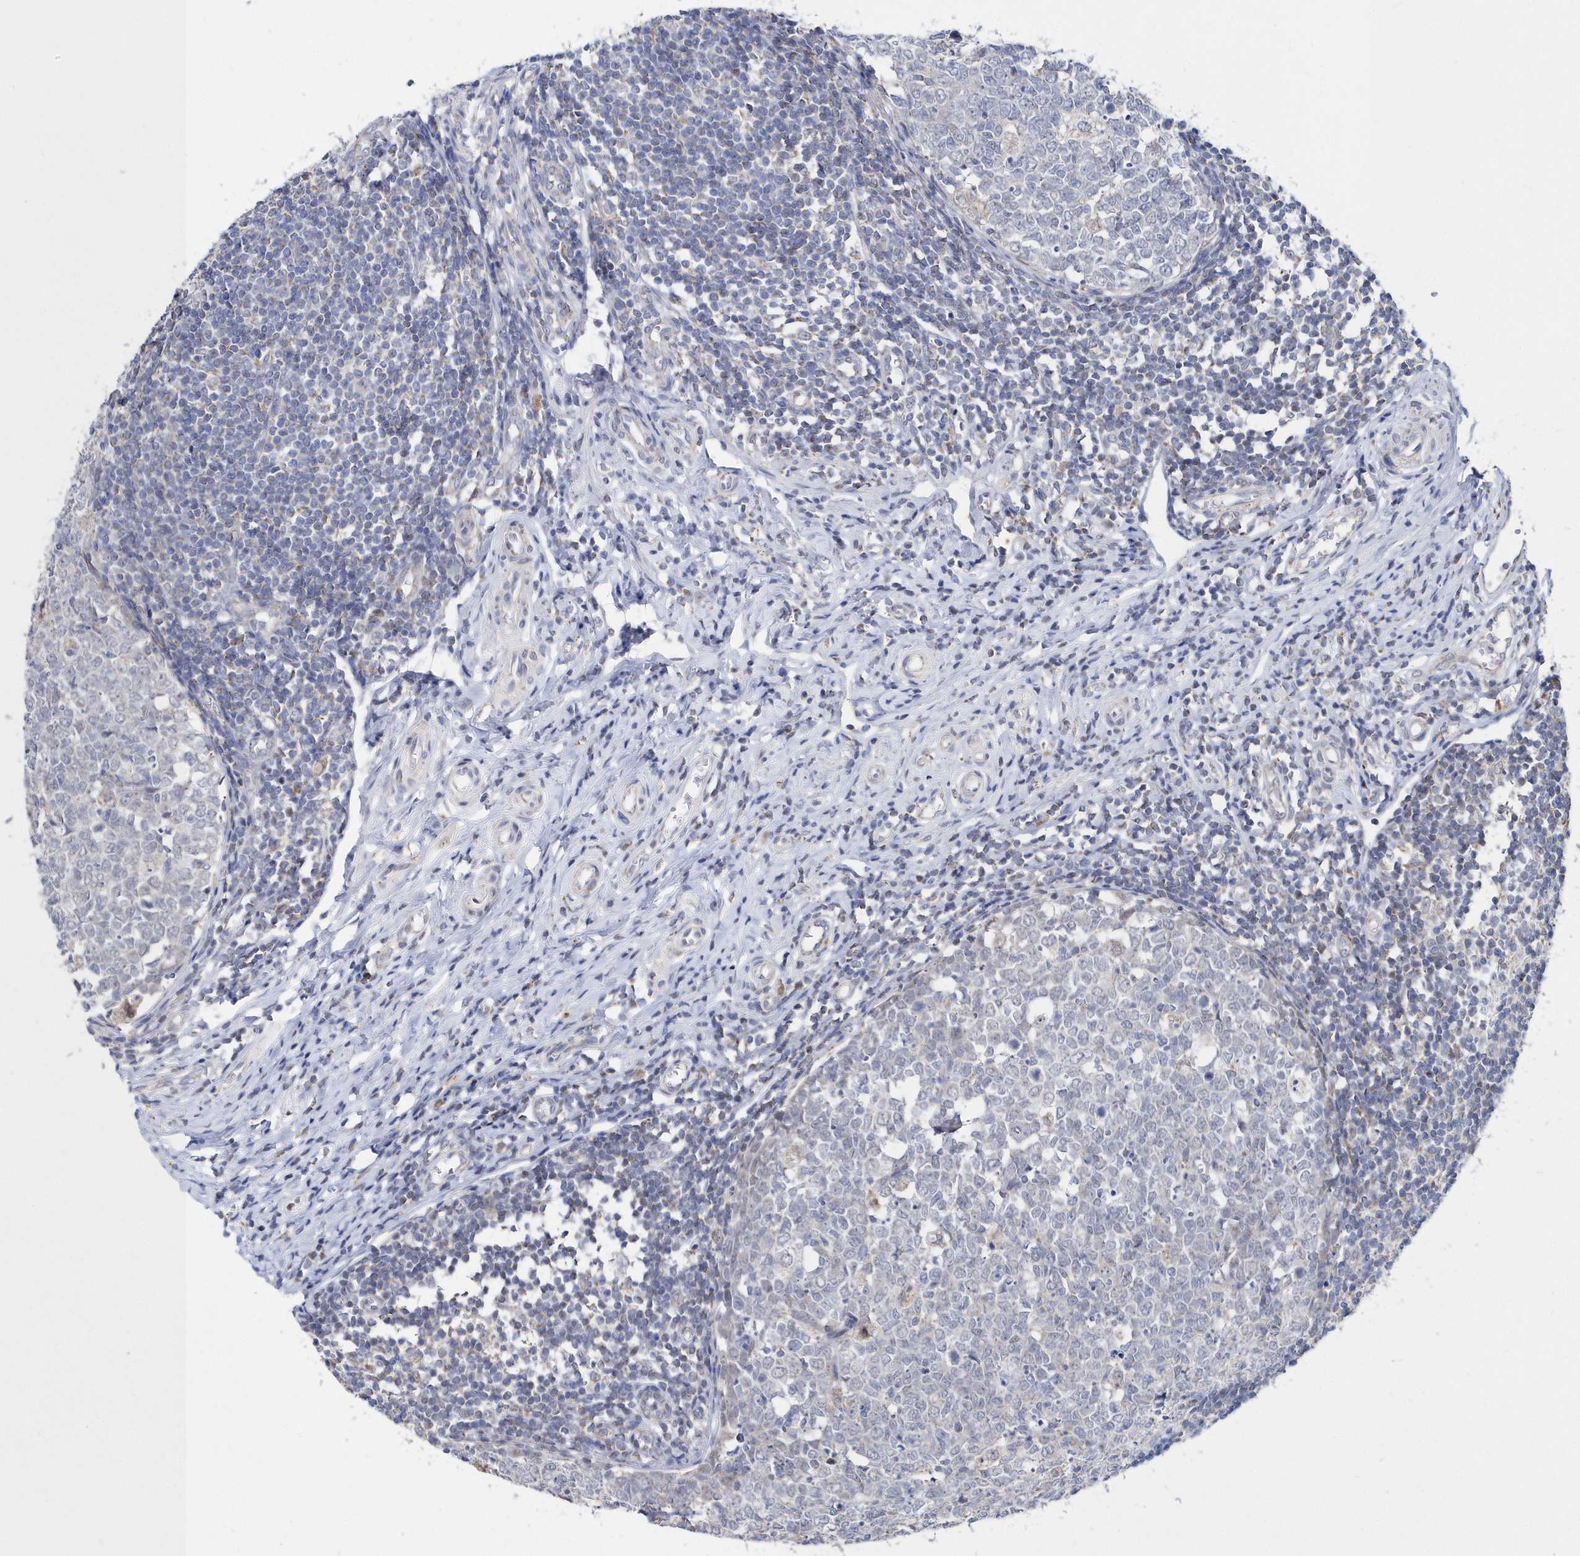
{"staining": {"intensity": "weak", "quantity": ">75%", "location": "cytoplasmic/membranous"}, "tissue": "appendix", "cell_type": "Glandular cells", "image_type": "normal", "snomed": [{"axis": "morphology", "description": "Normal tissue, NOS"}, {"axis": "topography", "description": "Appendix"}], "caption": "Protein analysis of normal appendix displays weak cytoplasmic/membranous positivity in about >75% of glandular cells.", "gene": "SPATA5", "patient": {"sex": "male", "age": 14}}